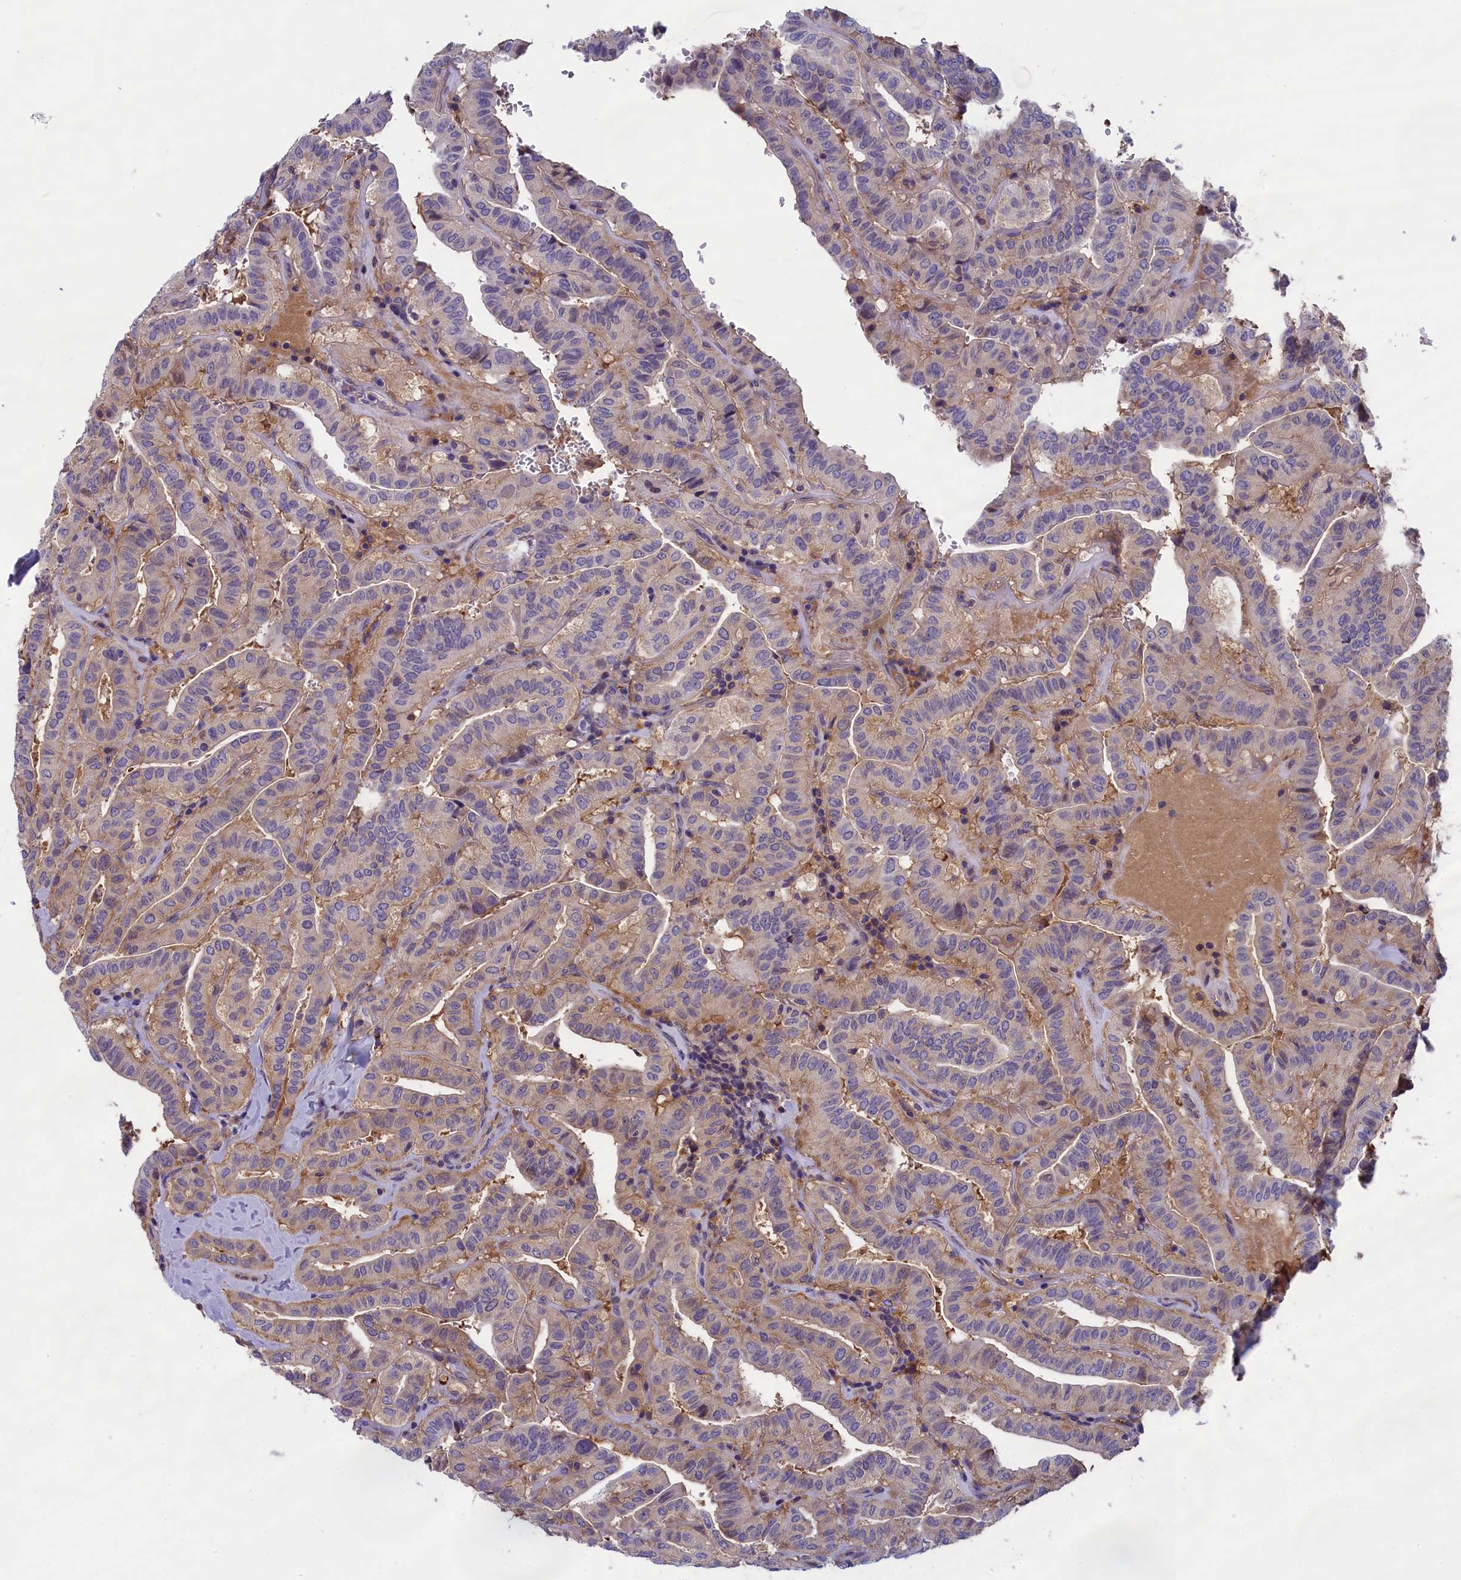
{"staining": {"intensity": "negative", "quantity": "none", "location": "none"}, "tissue": "thyroid cancer", "cell_type": "Tumor cells", "image_type": "cancer", "snomed": [{"axis": "morphology", "description": "Papillary adenocarcinoma, NOS"}, {"axis": "topography", "description": "Thyroid gland"}], "caption": "A micrograph of thyroid cancer (papillary adenocarcinoma) stained for a protein reveals no brown staining in tumor cells.", "gene": "ABCC8", "patient": {"sex": "male", "age": 77}}